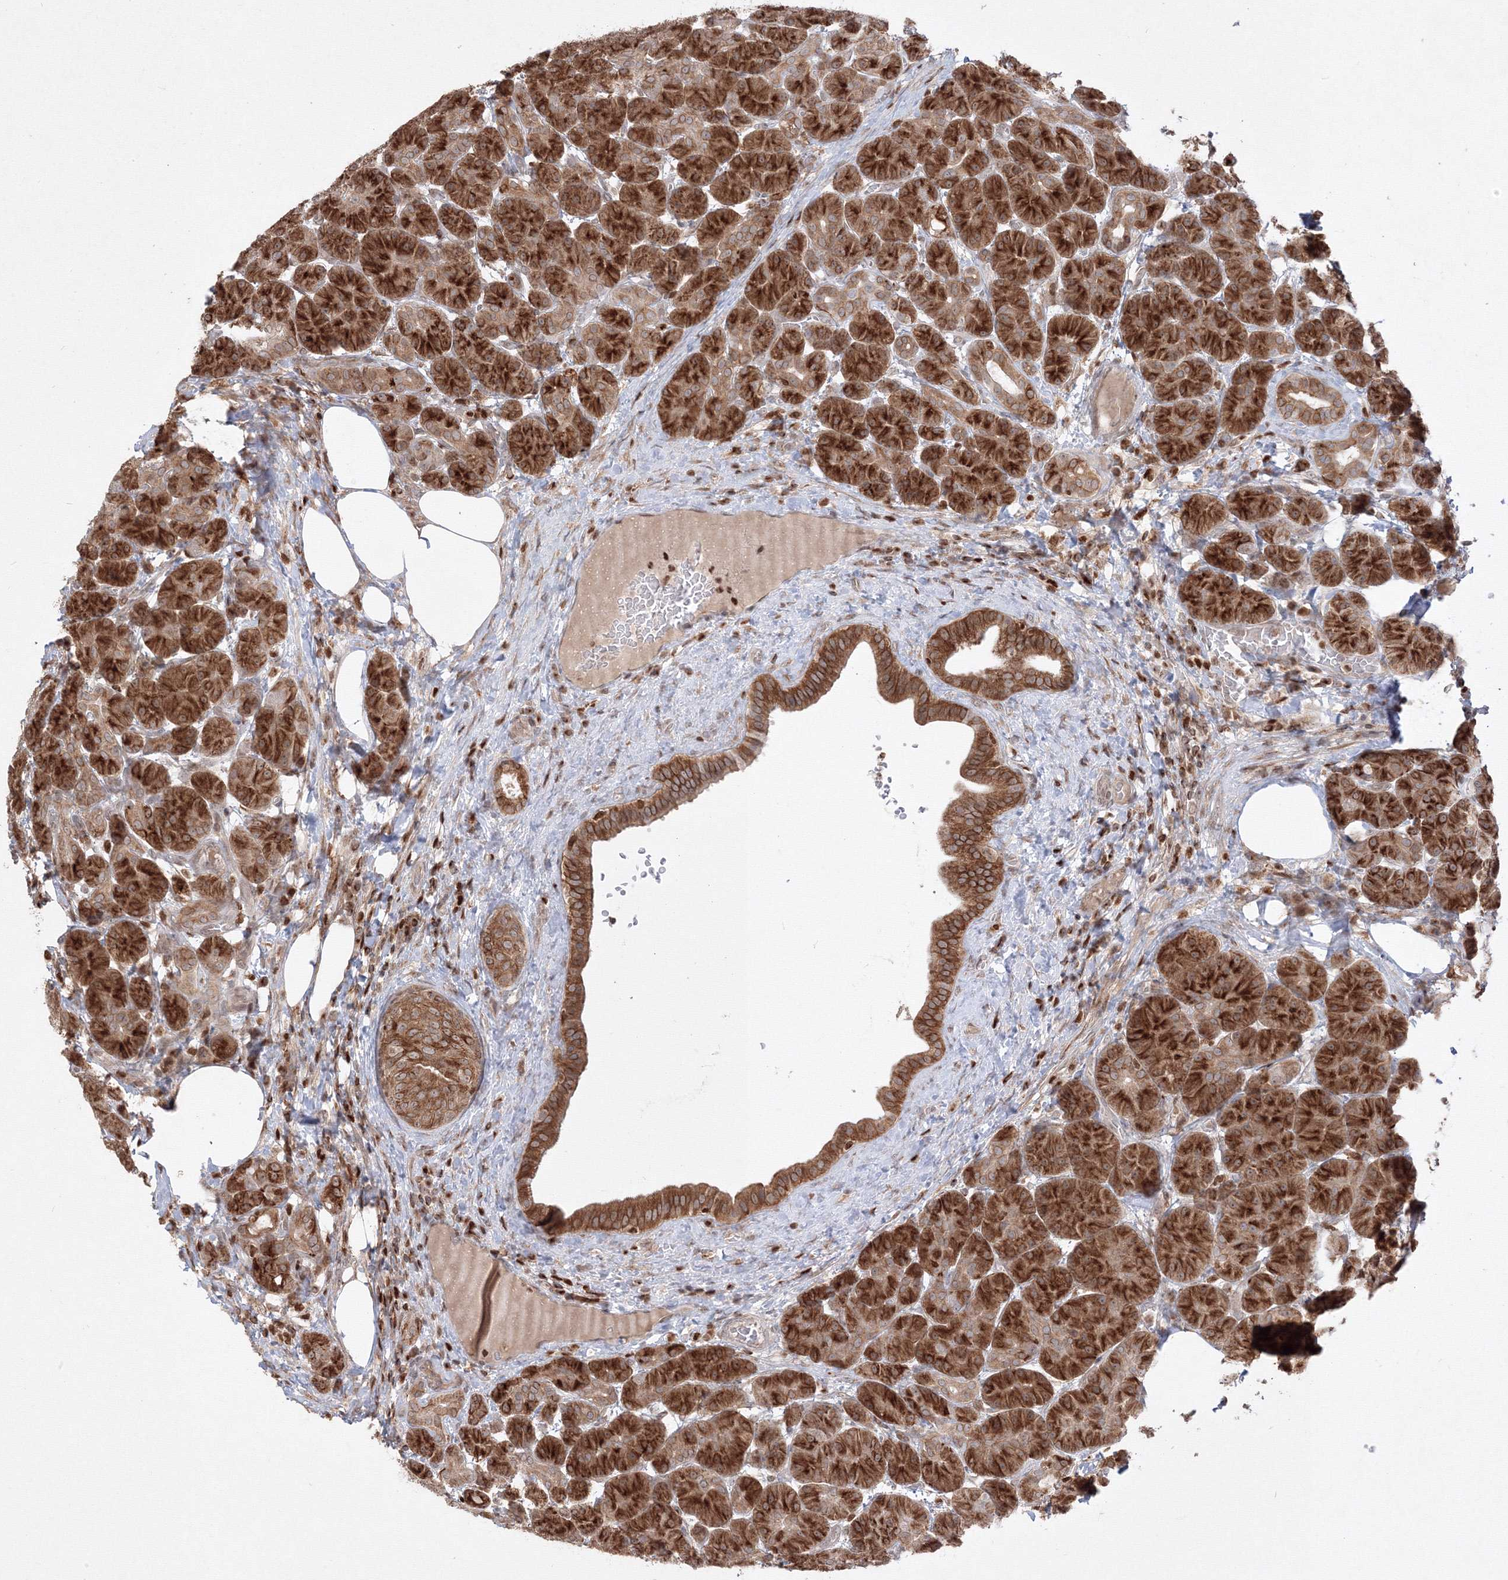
{"staining": {"intensity": "strong", "quantity": ">75%", "location": "cytoplasmic/membranous"}, "tissue": "pancreas", "cell_type": "Exocrine glandular cells", "image_type": "normal", "snomed": [{"axis": "morphology", "description": "Normal tissue, NOS"}, {"axis": "topography", "description": "Pancreas"}], "caption": "Immunohistochemical staining of normal human pancreas reveals >75% levels of strong cytoplasmic/membranous protein expression in approximately >75% of exocrine glandular cells. (IHC, brightfield microscopy, high magnification).", "gene": "TMEM50B", "patient": {"sex": "male", "age": 63}}